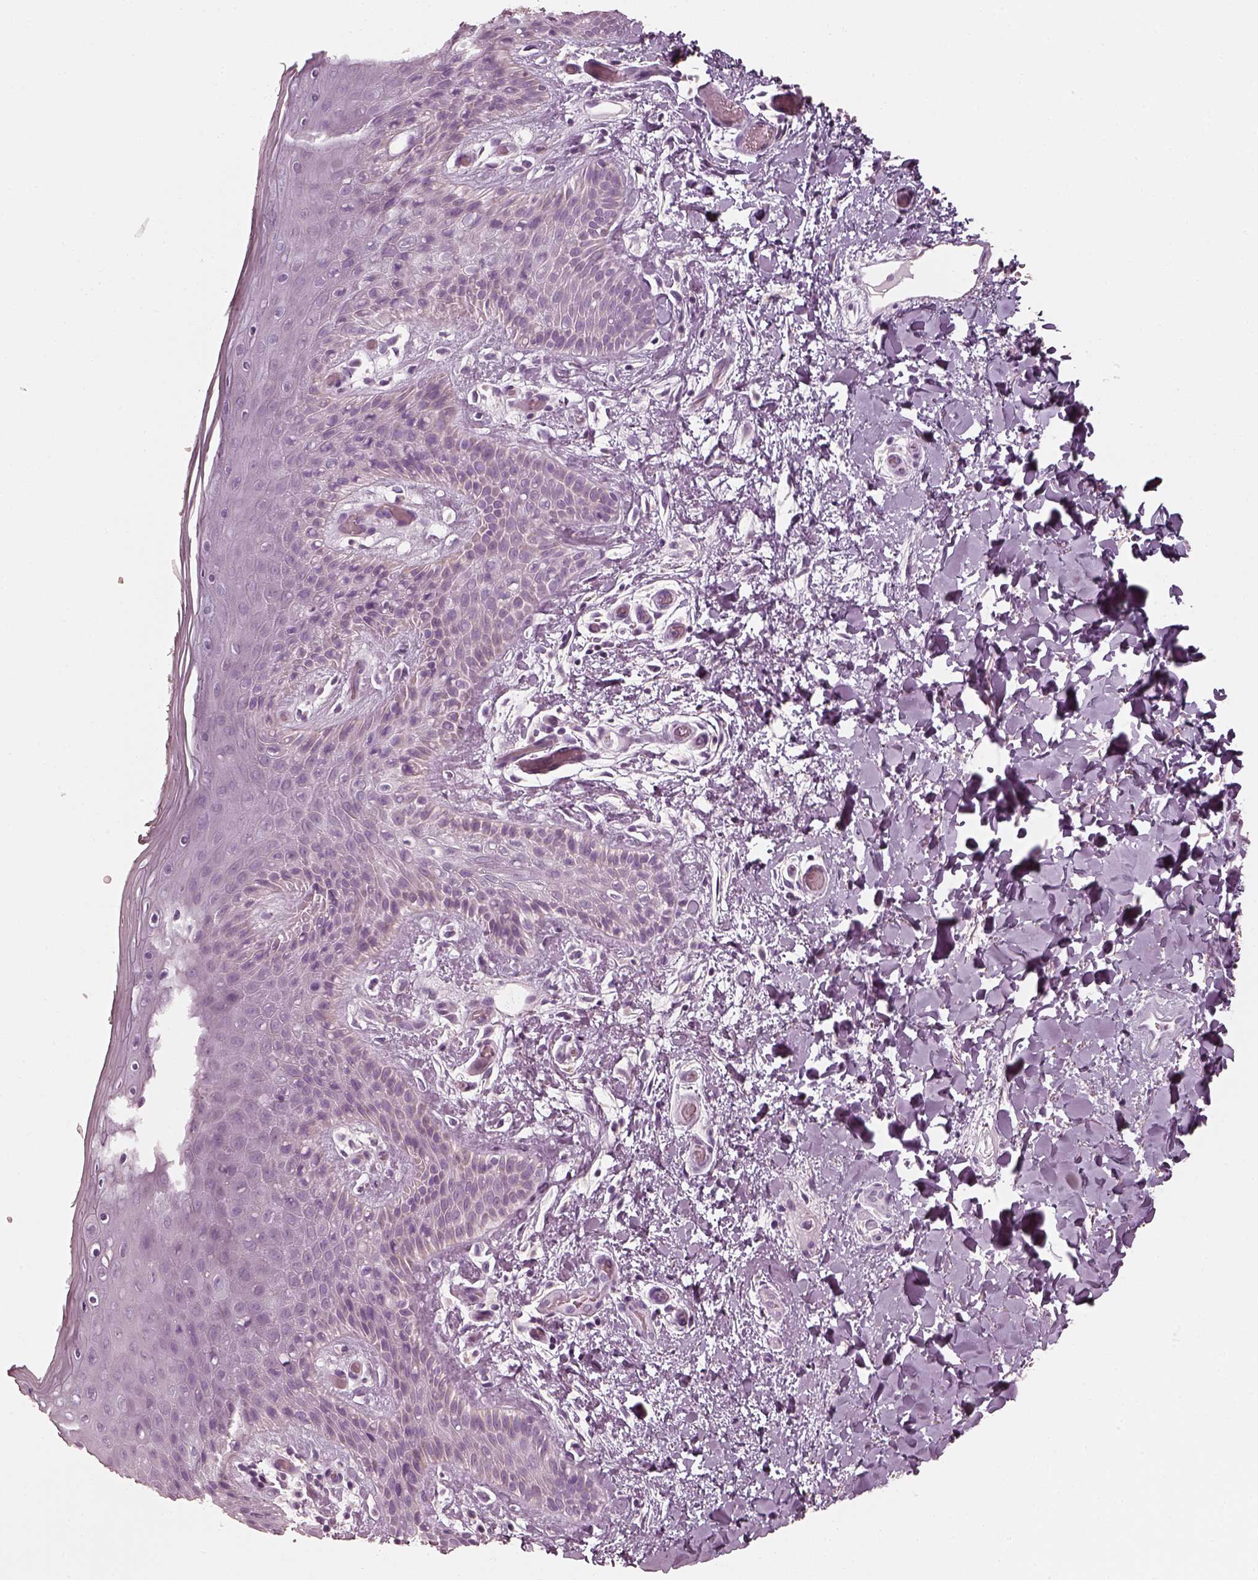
{"staining": {"intensity": "negative", "quantity": "none", "location": "none"}, "tissue": "skin", "cell_type": "Epidermal cells", "image_type": "normal", "snomed": [{"axis": "morphology", "description": "Normal tissue, NOS"}, {"axis": "topography", "description": "Anal"}], "caption": "DAB immunohistochemical staining of normal skin demonstrates no significant staining in epidermal cells. The staining is performed using DAB brown chromogen with nuclei counter-stained in using hematoxylin.", "gene": "R3HDML", "patient": {"sex": "male", "age": 36}}